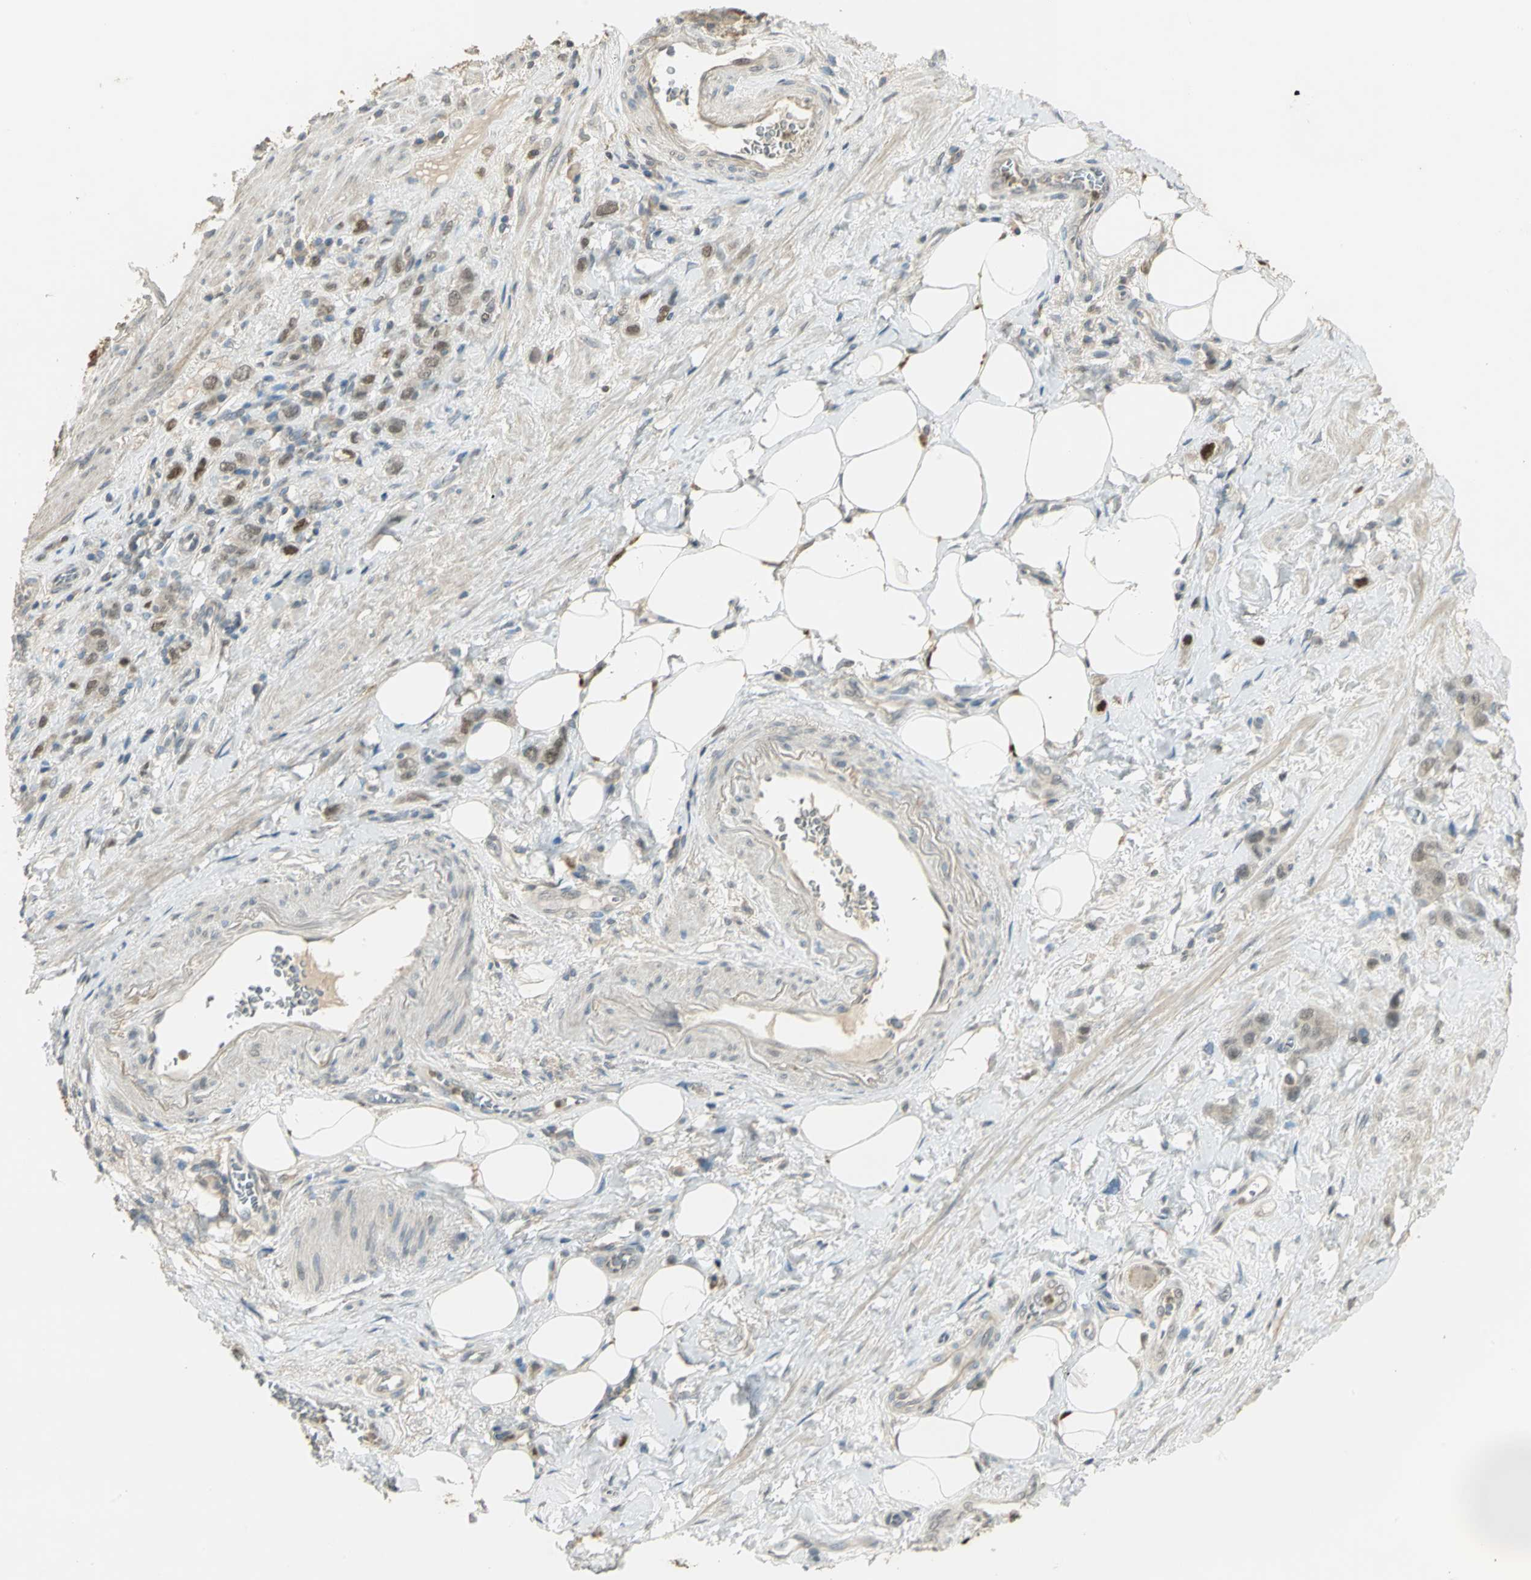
{"staining": {"intensity": "moderate", "quantity": "25%-75%", "location": "nuclear"}, "tissue": "stomach cancer", "cell_type": "Tumor cells", "image_type": "cancer", "snomed": [{"axis": "morphology", "description": "Adenocarcinoma, NOS"}, {"axis": "topography", "description": "Stomach"}], "caption": "The immunohistochemical stain labels moderate nuclear staining in tumor cells of stomach cancer (adenocarcinoma) tissue.", "gene": "BIRC2", "patient": {"sex": "male", "age": 82}}